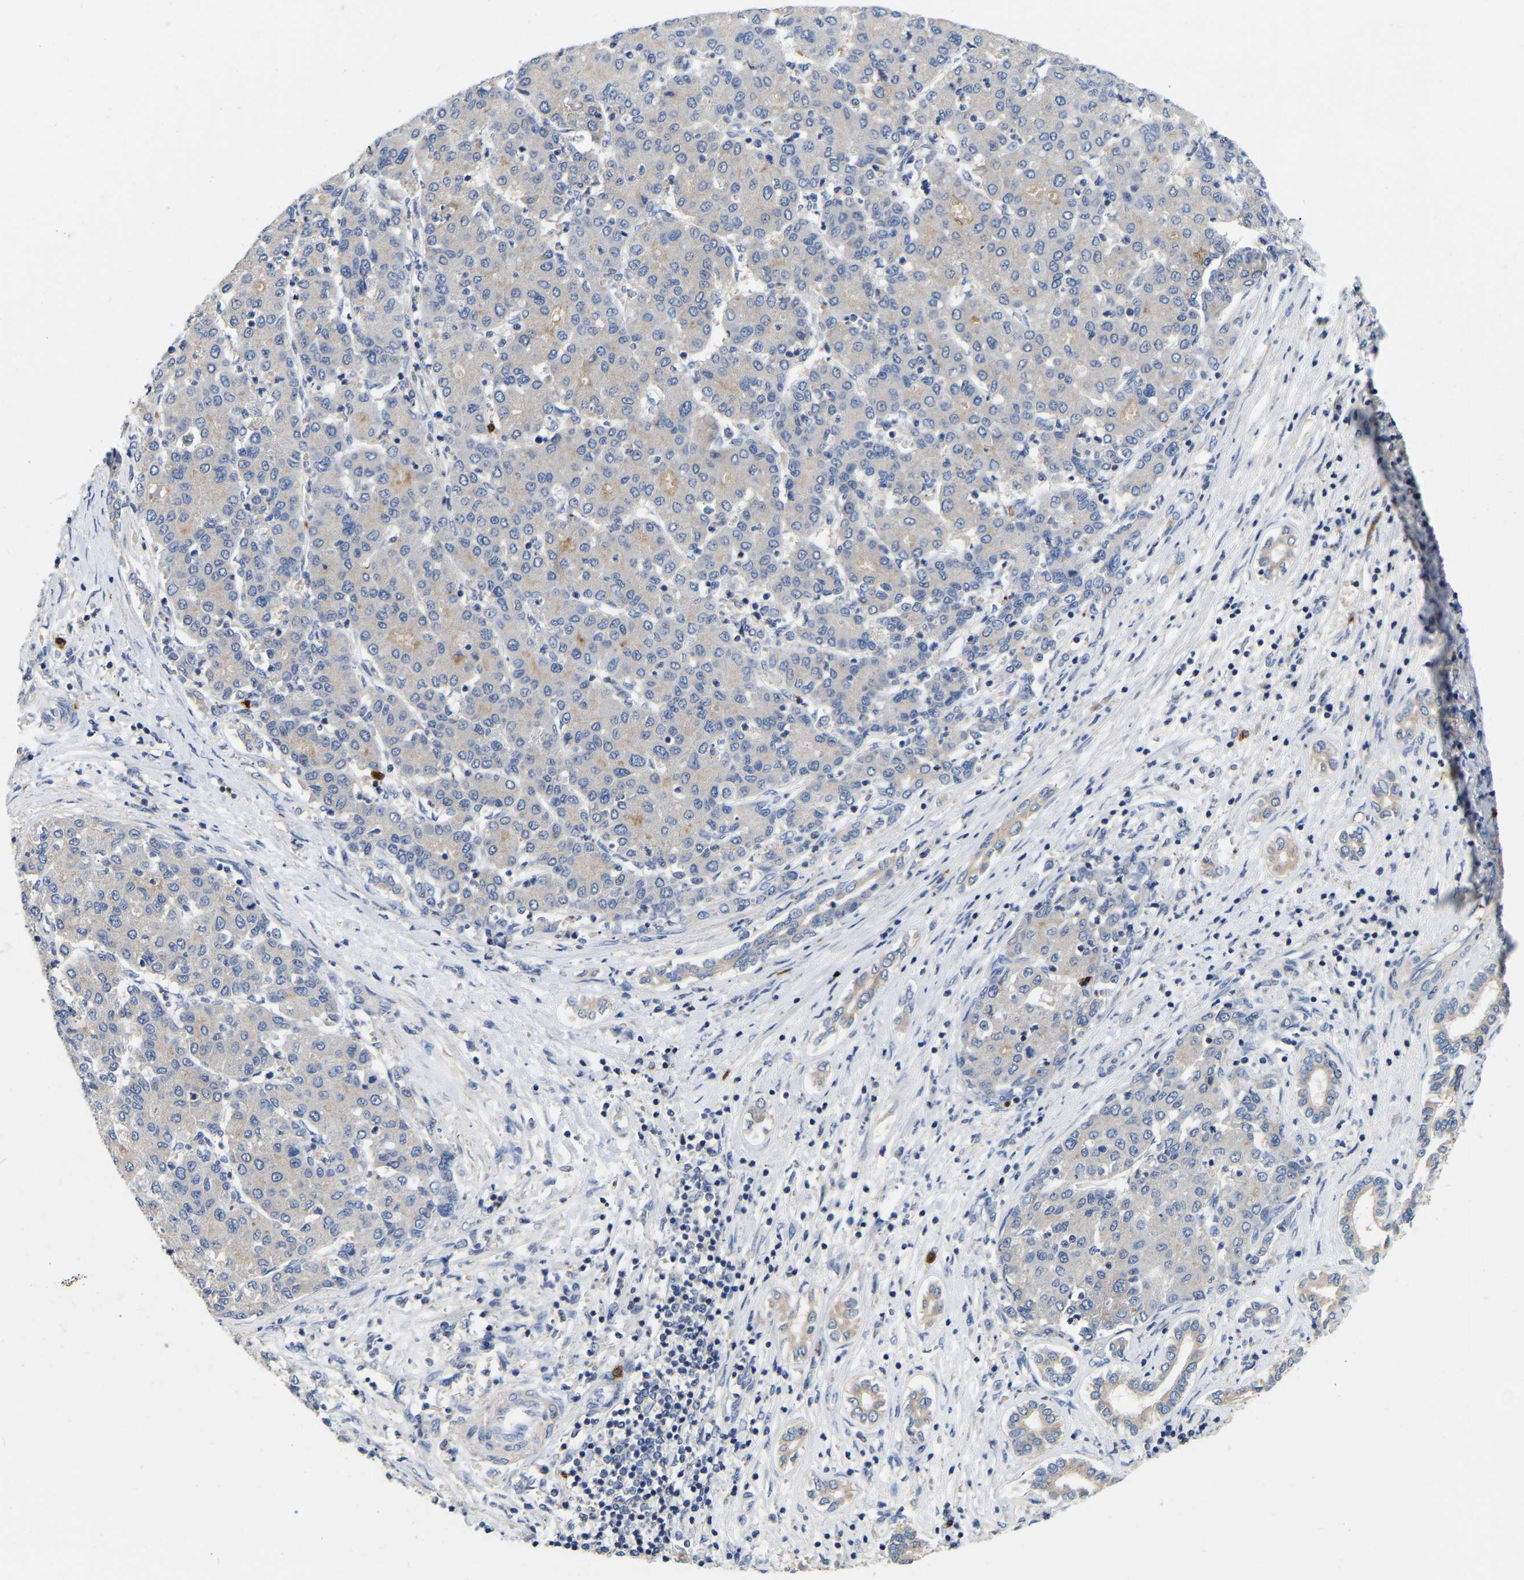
{"staining": {"intensity": "weak", "quantity": "<25%", "location": "cytoplasmic/membranous"}, "tissue": "liver cancer", "cell_type": "Tumor cells", "image_type": "cancer", "snomed": [{"axis": "morphology", "description": "Carcinoma, Hepatocellular, NOS"}, {"axis": "topography", "description": "Liver"}], "caption": "Tumor cells show no significant expression in liver cancer (hepatocellular carcinoma). (DAB immunohistochemistry with hematoxylin counter stain).", "gene": "RAB27B", "patient": {"sex": "male", "age": 65}}